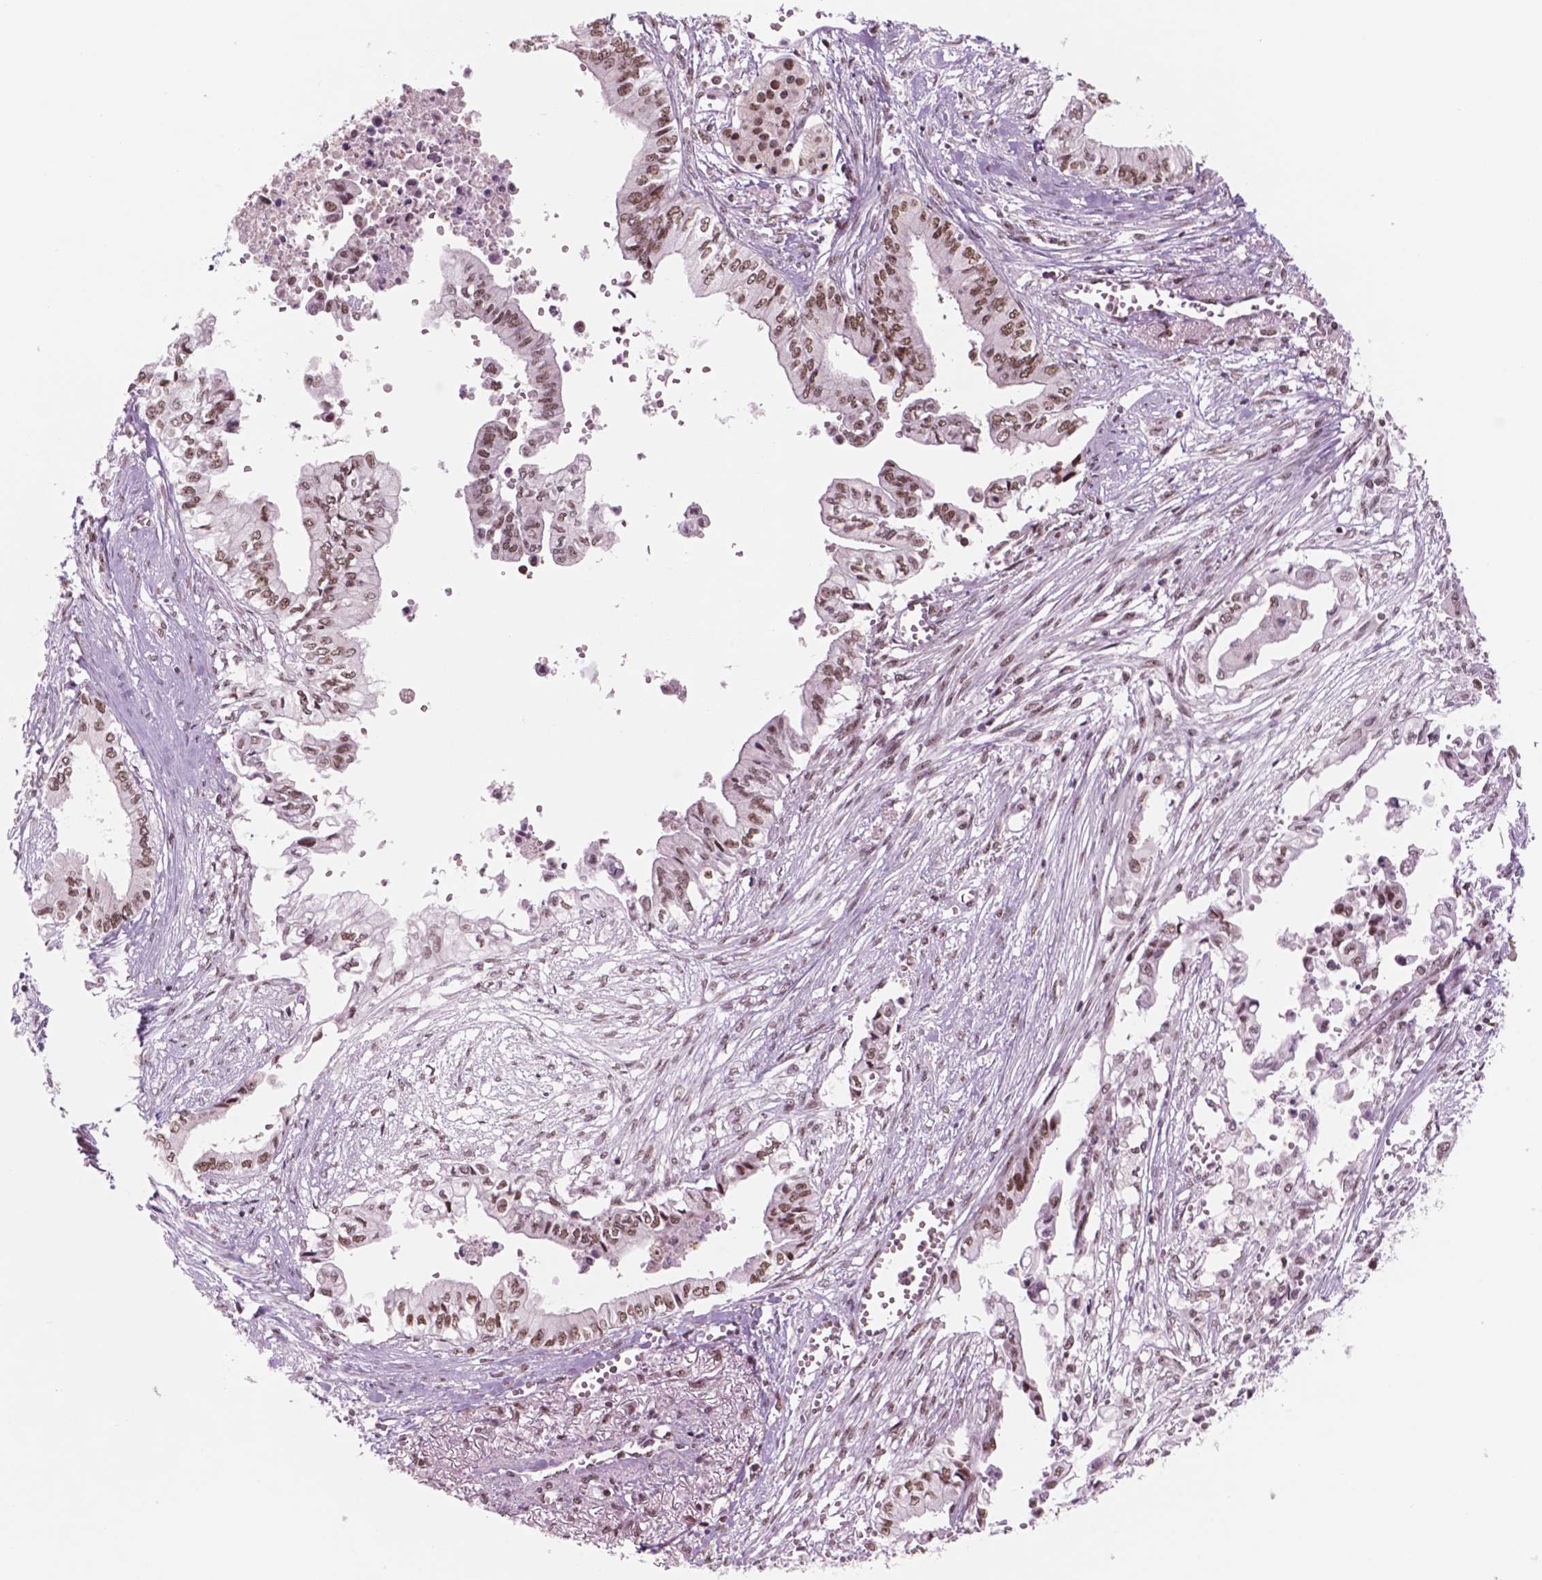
{"staining": {"intensity": "moderate", "quantity": ">75%", "location": "nuclear"}, "tissue": "pancreatic cancer", "cell_type": "Tumor cells", "image_type": "cancer", "snomed": [{"axis": "morphology", "description": "Adenocarcinoma, NOS"}, {"axis": "topography", "description": "Pancreas"}], "caption": "DAB immunohistochemical staining of pancreatic adenocarcinoma exhibits moderate nuclear protein staining in approximately >75% of tumor cells. (brown staining indicates protein expression, while blue staining denotes nuclei).", "gene": "POLR2E", "patient": {"sex": "female", "age": 61}}